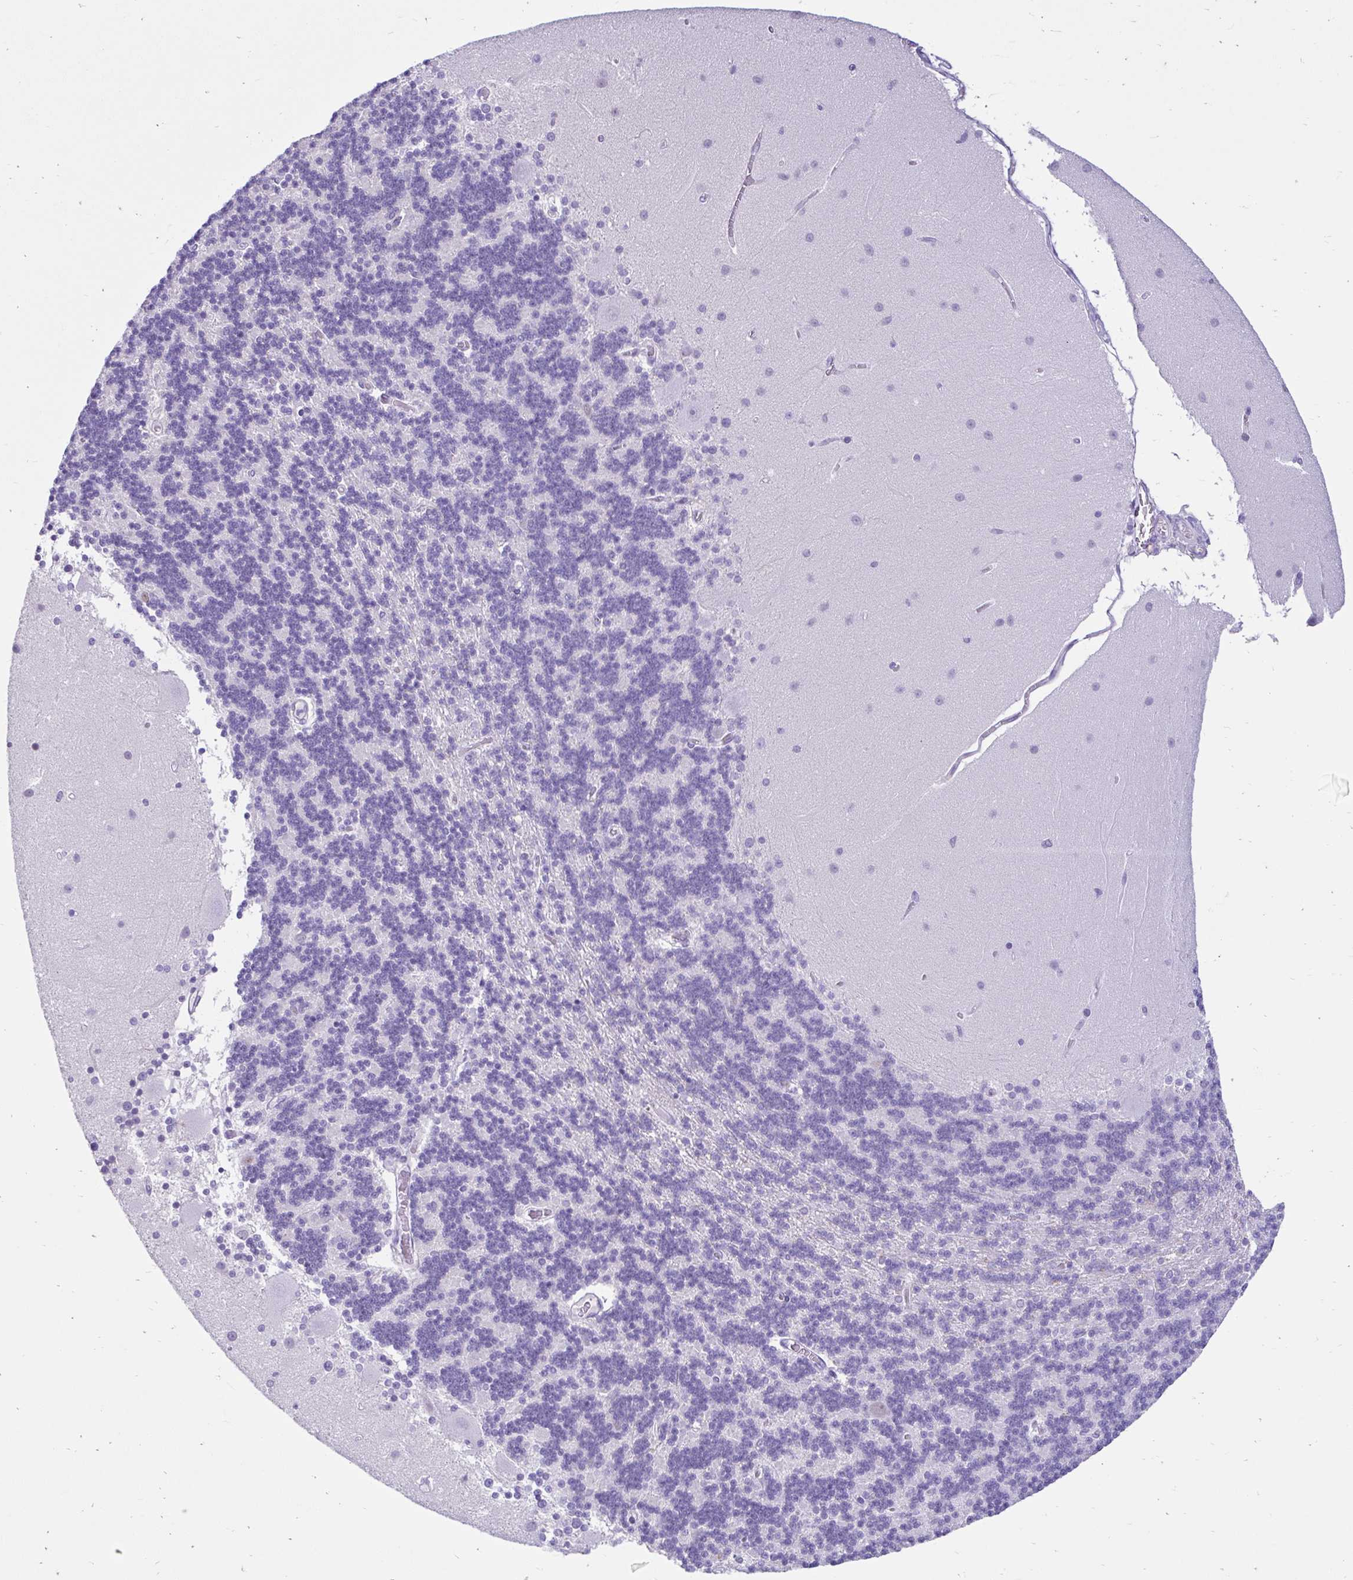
{"staining": {"intensity": "negative", "quantity": "none", "location": "none"}, "tissue": "cerebellum", "cell_type": "Cells in granular layer", "image_type": "normal", "snomed": [{"axis": "morphology", "description": "Normal tissue, NOS"}, {"axis": "topography", "description": "Cerebellum"}], "caption": "This is an IHC histopathology image of benign human cerebellum. There is no positivity in cells in granular layer.", "gene": "NHLH2", "patient": {"sex": "female", "age": 54}}